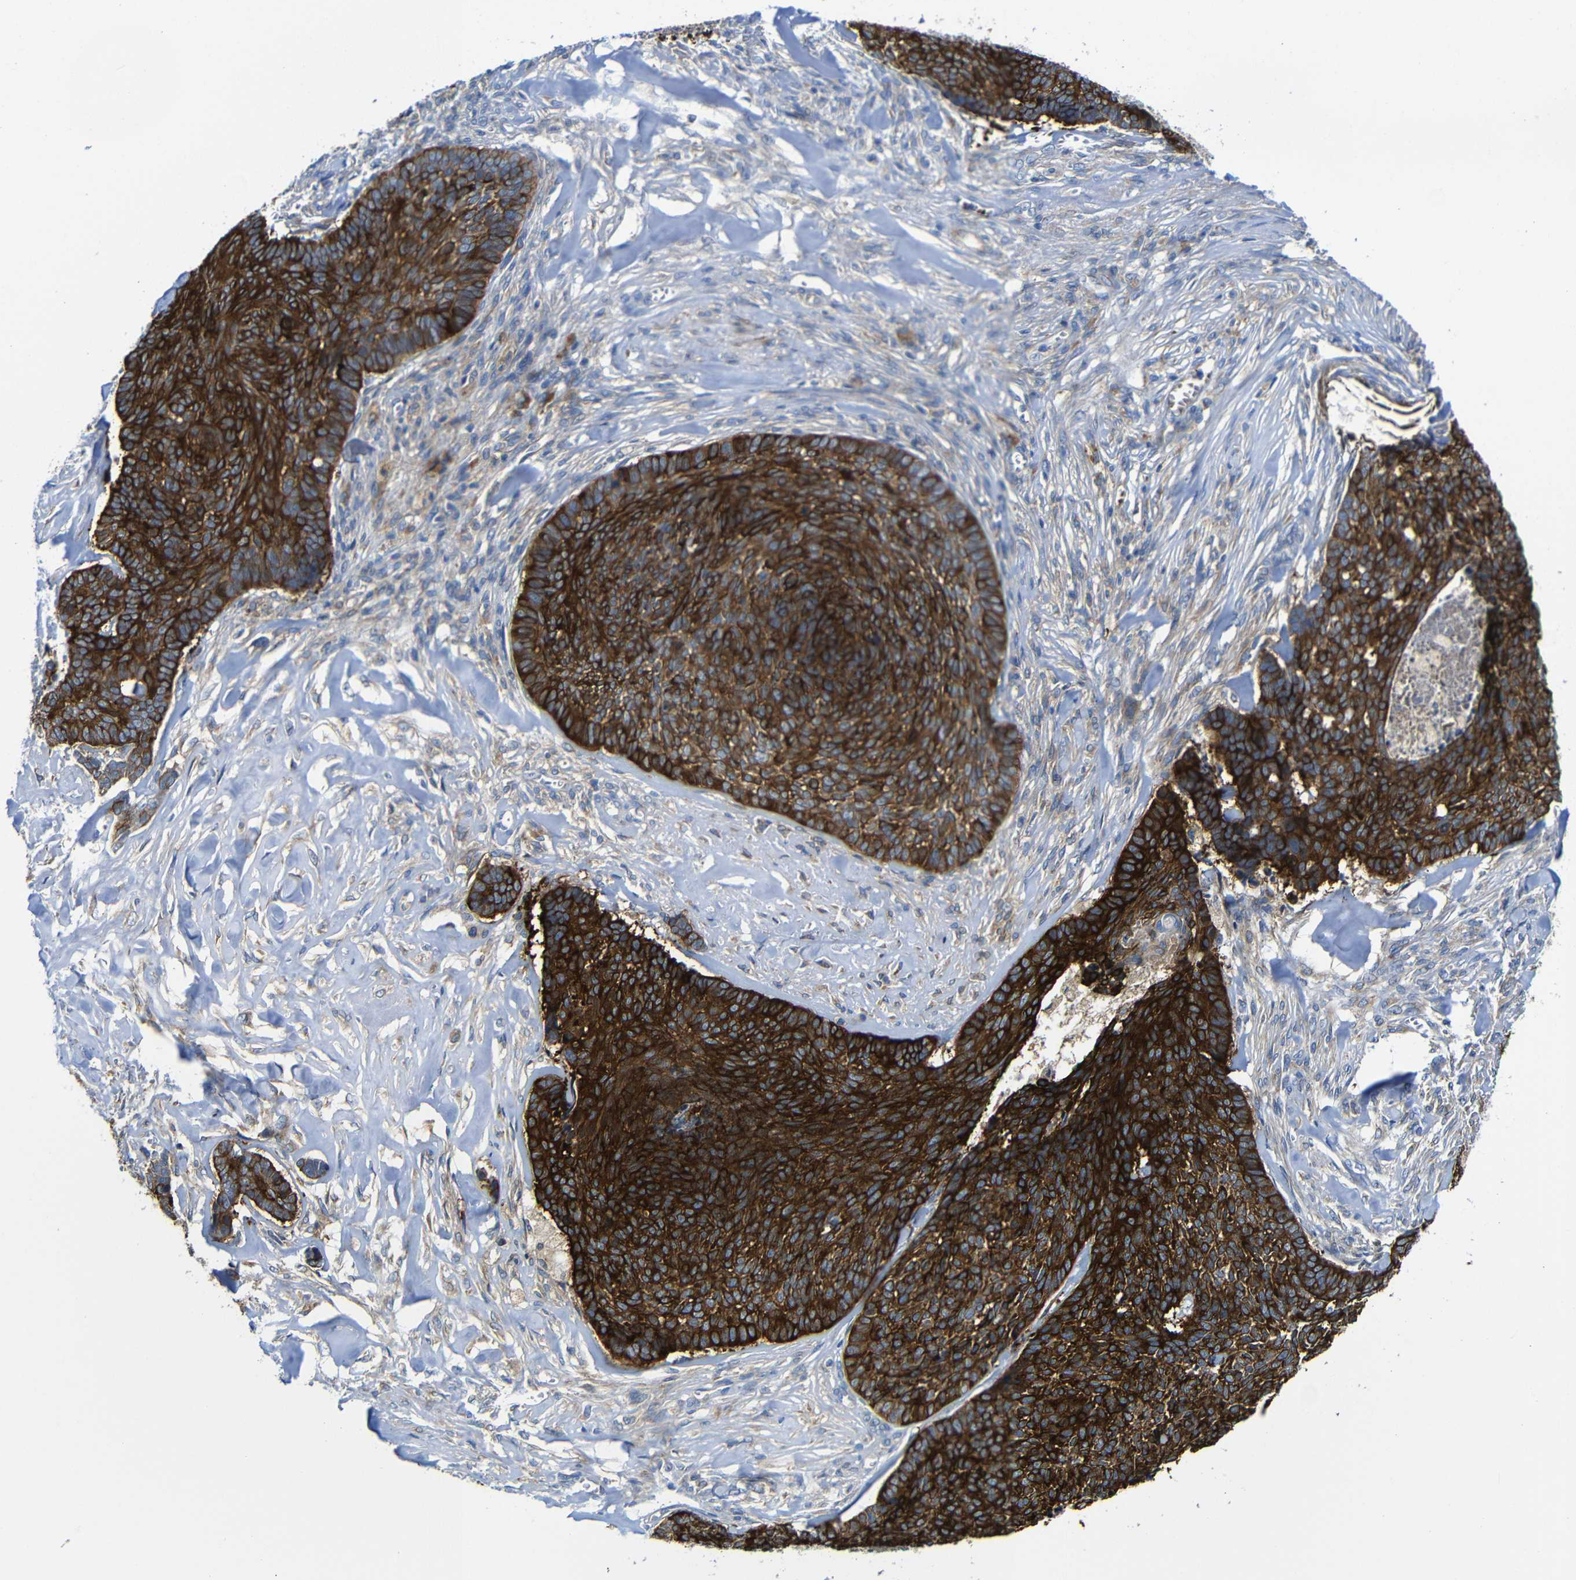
{"staining": {"intensity": "strong", "quantity": ">75%", "location": "cytoplasmic/membranous"}, "tissue": "skin cancer", "cell_type": "Tumor cells", "image_type": "cancer", "snomed": [{"axis": "morphology", "description": "Basal cell carcinoma"}, {"axis": "topography", "description": "Skin"}], "caption": "Immunohistochemical staining of human skin cancer exhibits strong cytoplasmic/membranous protein staining in about >75% of tumor cells.", "gene": "CLCC1", "patient": {"sex": "male", "age": 84}}